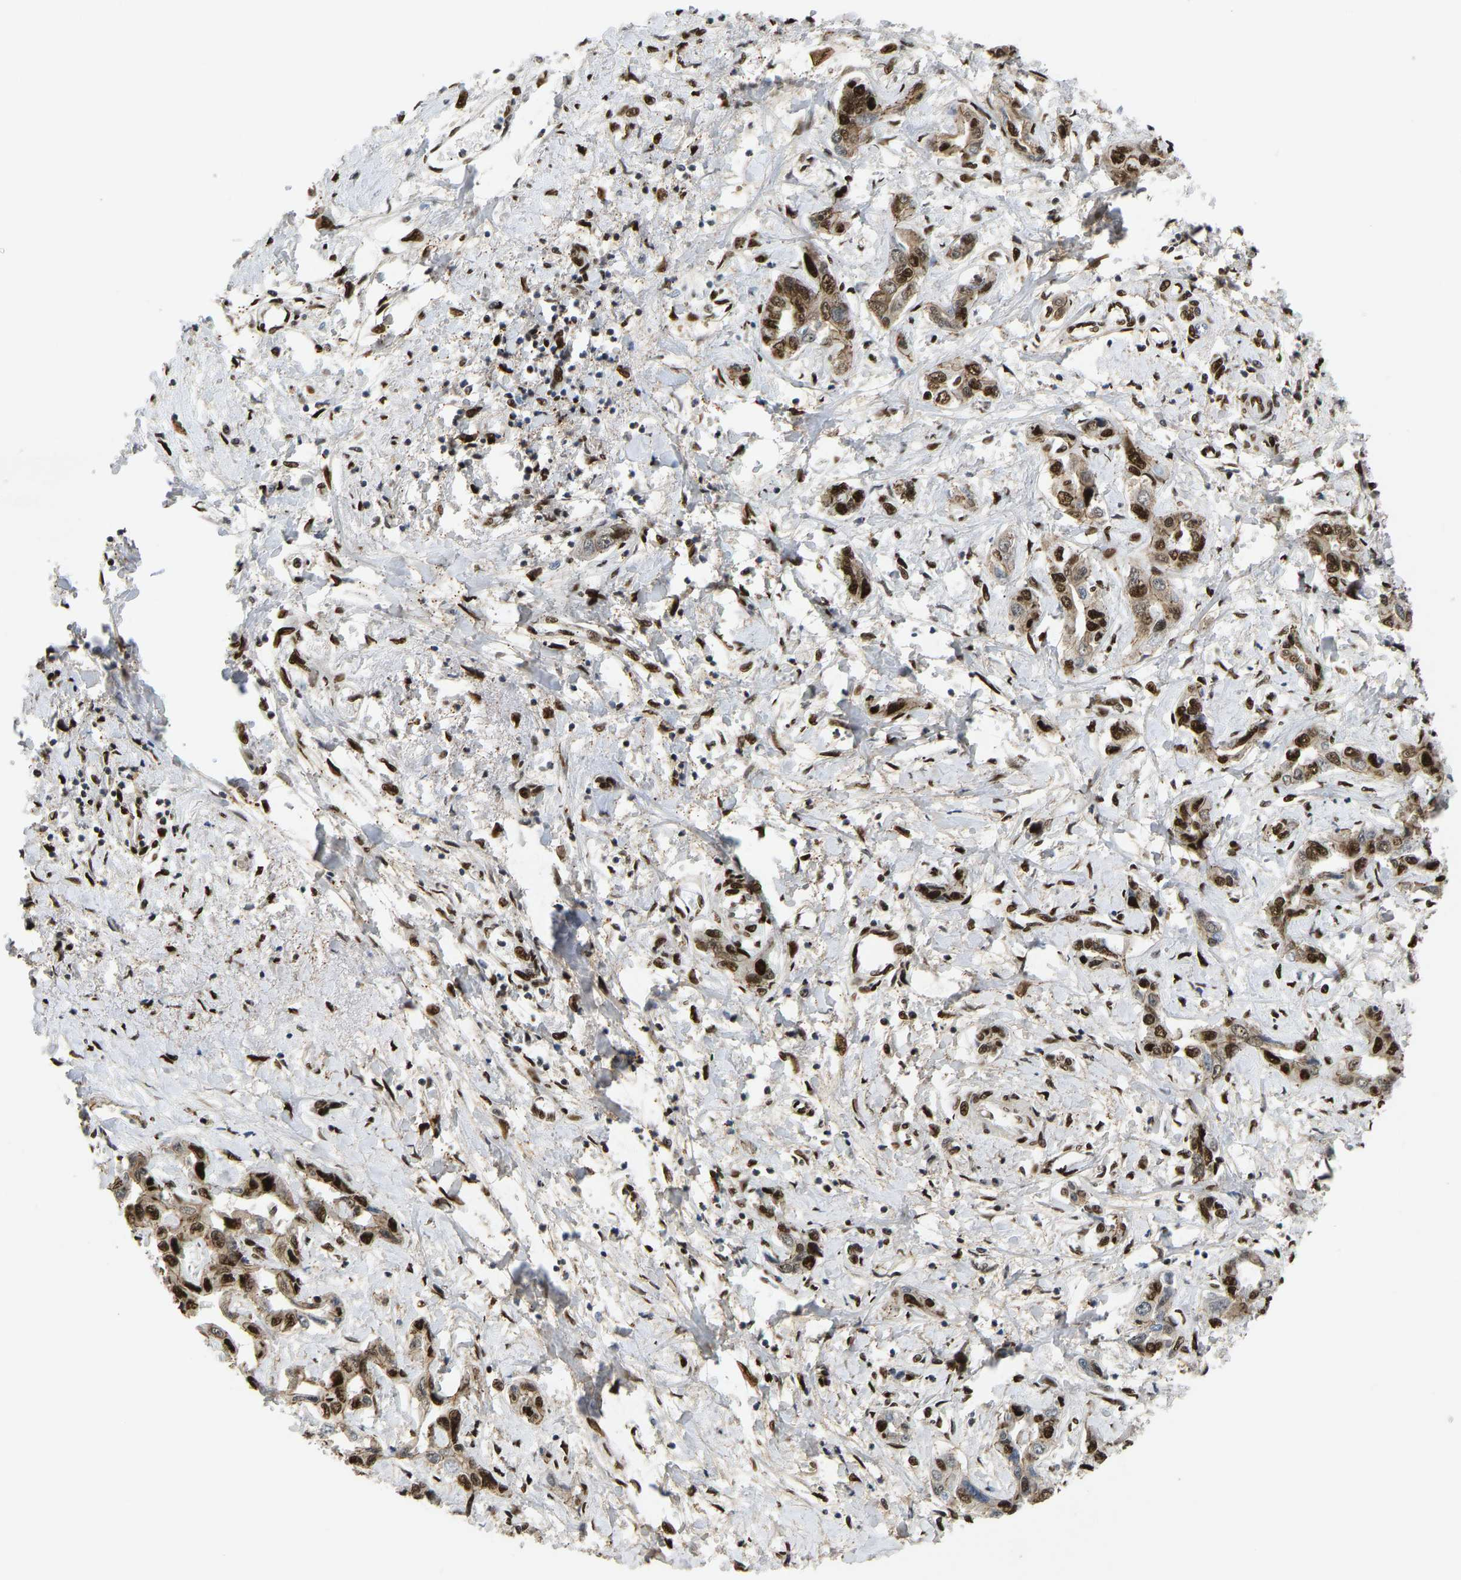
{"staining": {"intensity": "strong", "quantity": ">75%", "location": "nuclear"}, "tissue": "liver cancer", "cell_type": "Tumor cells", "image_type": "cancer", "snomed": [{"axis": "morphology", "description": "Cholangiocarcinoma"}, {"axis": "topography", "description": "Liver"}], "caption": "Strong nuclear protein positivity is present in about >75% of tumor cells in liver cholangiocarcinoma.", "gene": "FOXK1", "patient": {"sex": "male", "age": 59}}